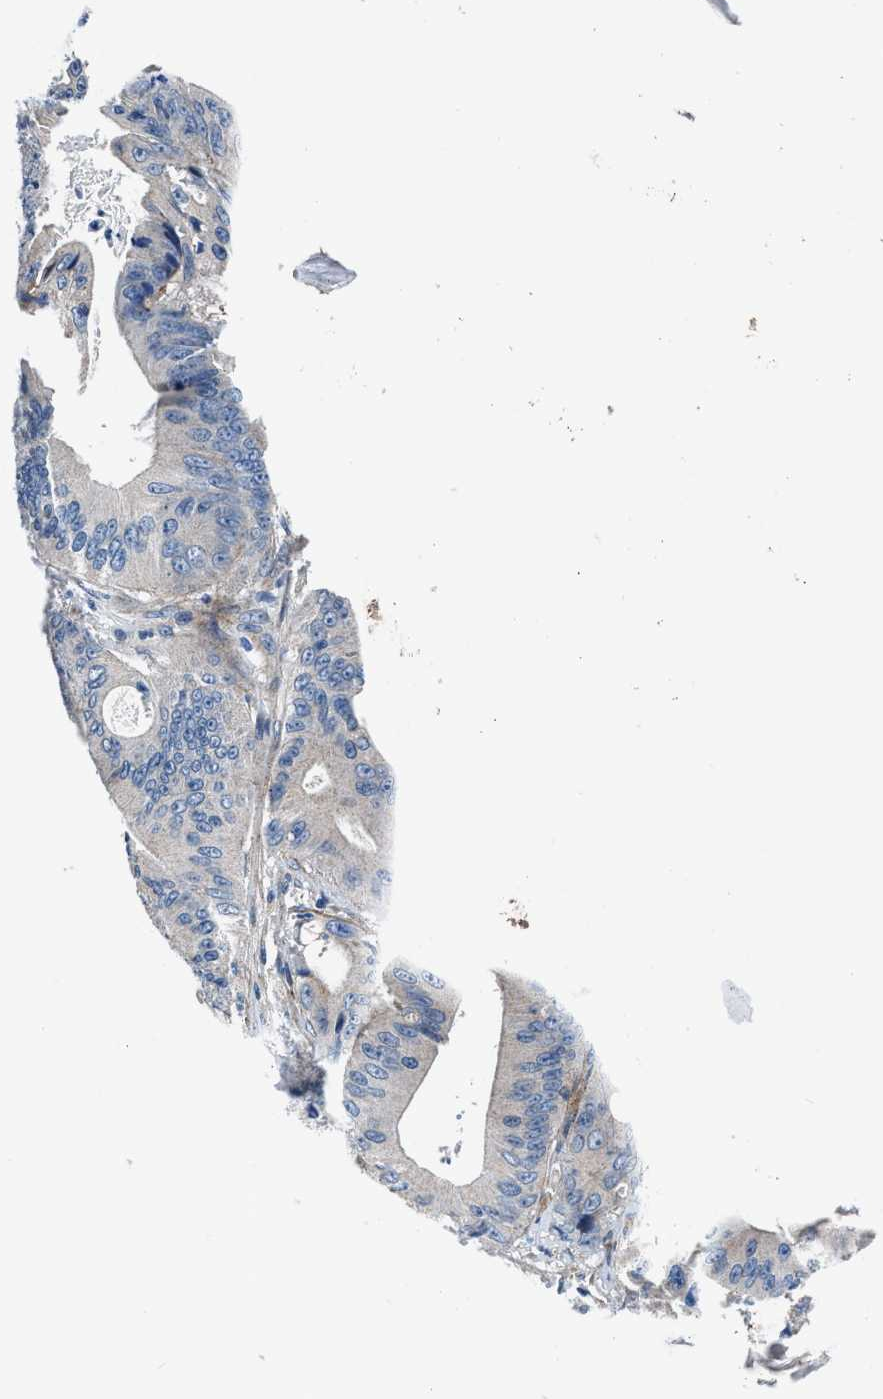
{"staining": {"intensity": "weak", "quantity": "<25%", "location": "cytoplasmic/membranous"}, "tissue": "pancreatic cancer", "cell_type": "Tumor cells", "image_type": "cancer", "snomed": [{"axis": "morphology", "description": "Normal tissue, NOS"}, {"axis": "topography", "description": "Lymph node"}], "caption": "The immunohistochemistry (IHC) histopathology image has no significant positivity in tumor cells of pancreatic cancer tissue.", "gene": "DAG1", "patient": {"sex": "male", "age": 62}}